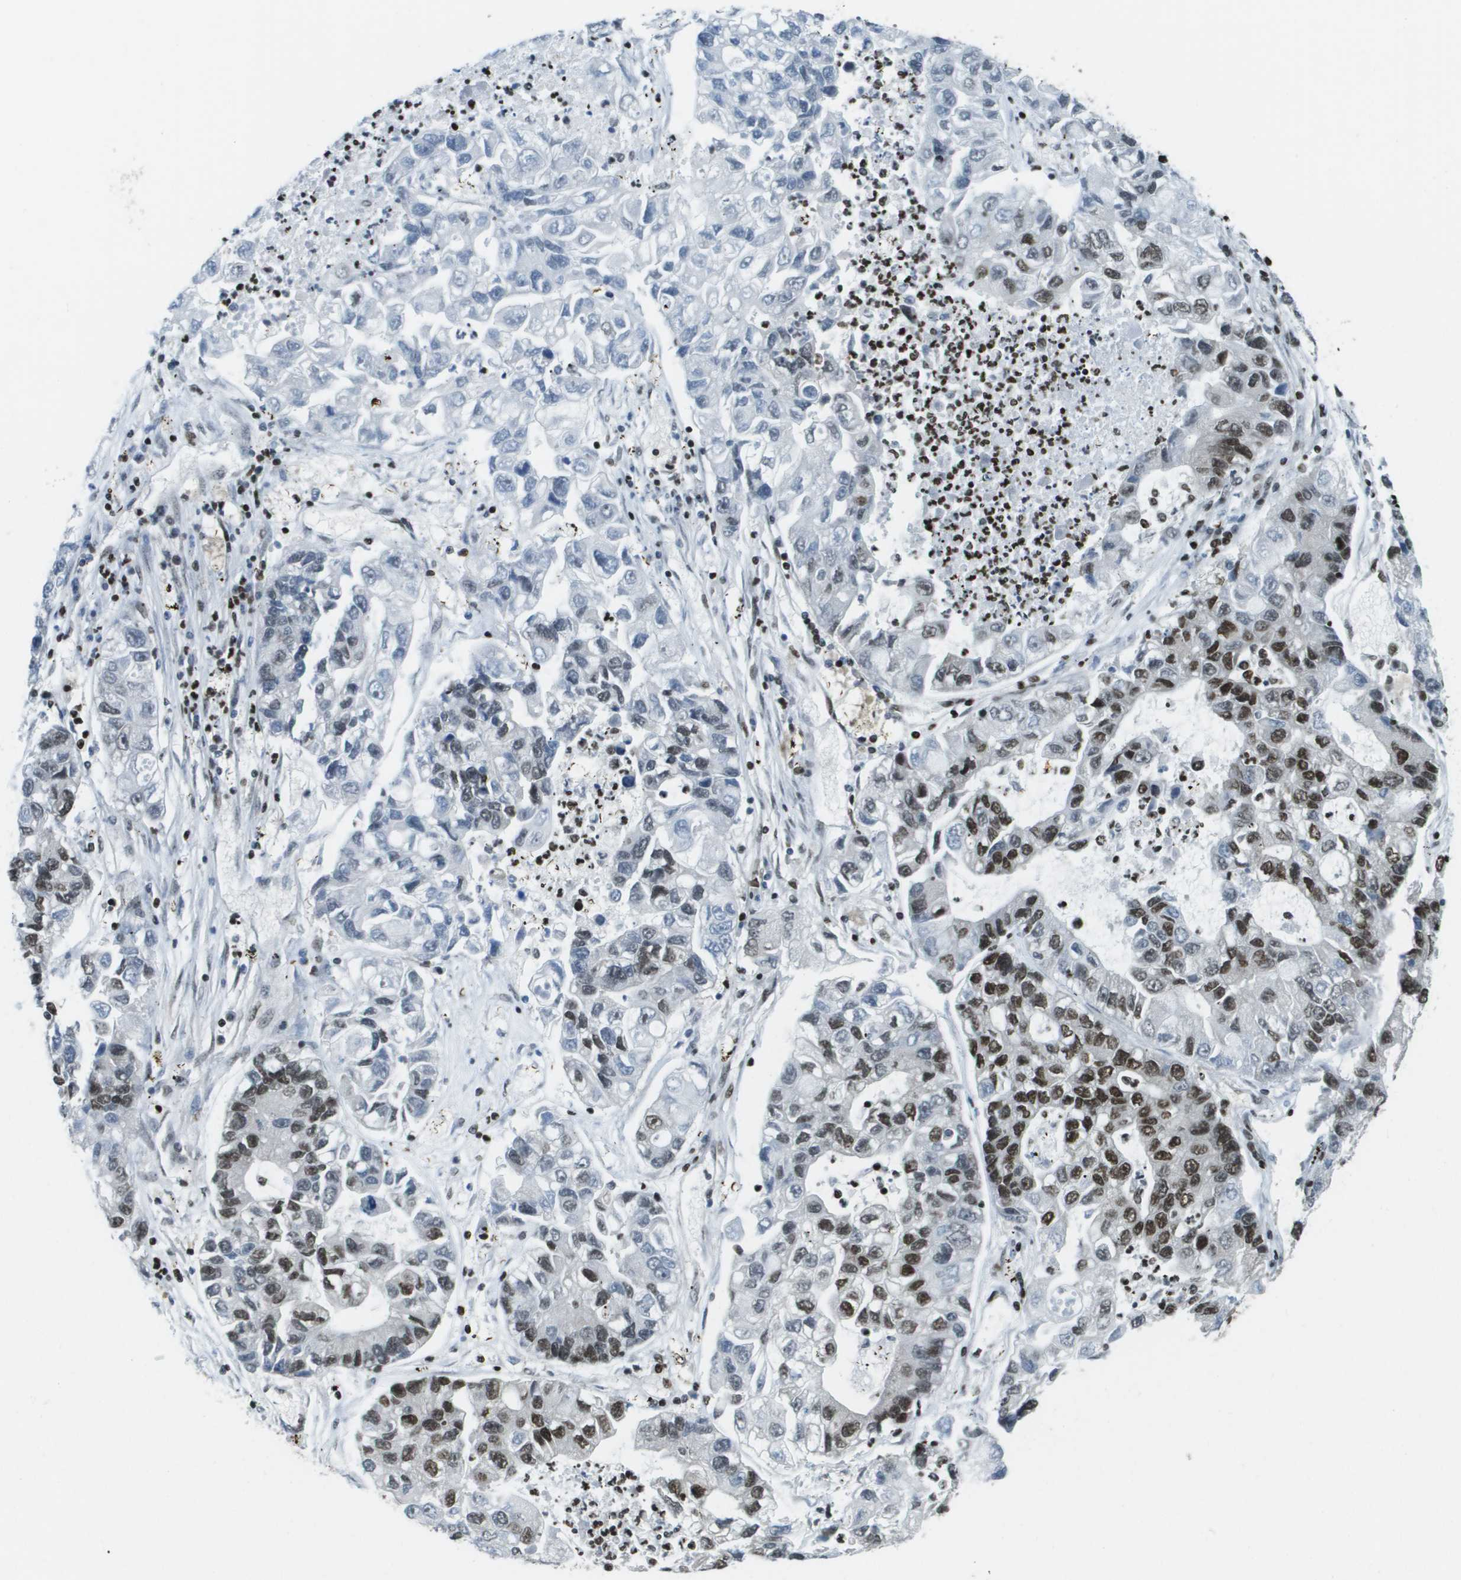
{"staining": {"intensity": "strong", "quantity": "25%-75%", "location": "nuclear"}, "tissue": "lung cancer", "cell_type": "Tumor cells", "image_type": "cancer", "snomed": [{"axis": "morphology", "description": "Adenocarcinoma, NOS"}, {"axis": "topography", "description": "Lung"}], "caption": "Immunohistochemical staining of human lung adenocarcinoma reveals high levels of strong nuclear protein staining in approximately 25%-75% of tumor cells.", "gene": "GLYR1", "patient": {"sex": "female", "age": 51}}